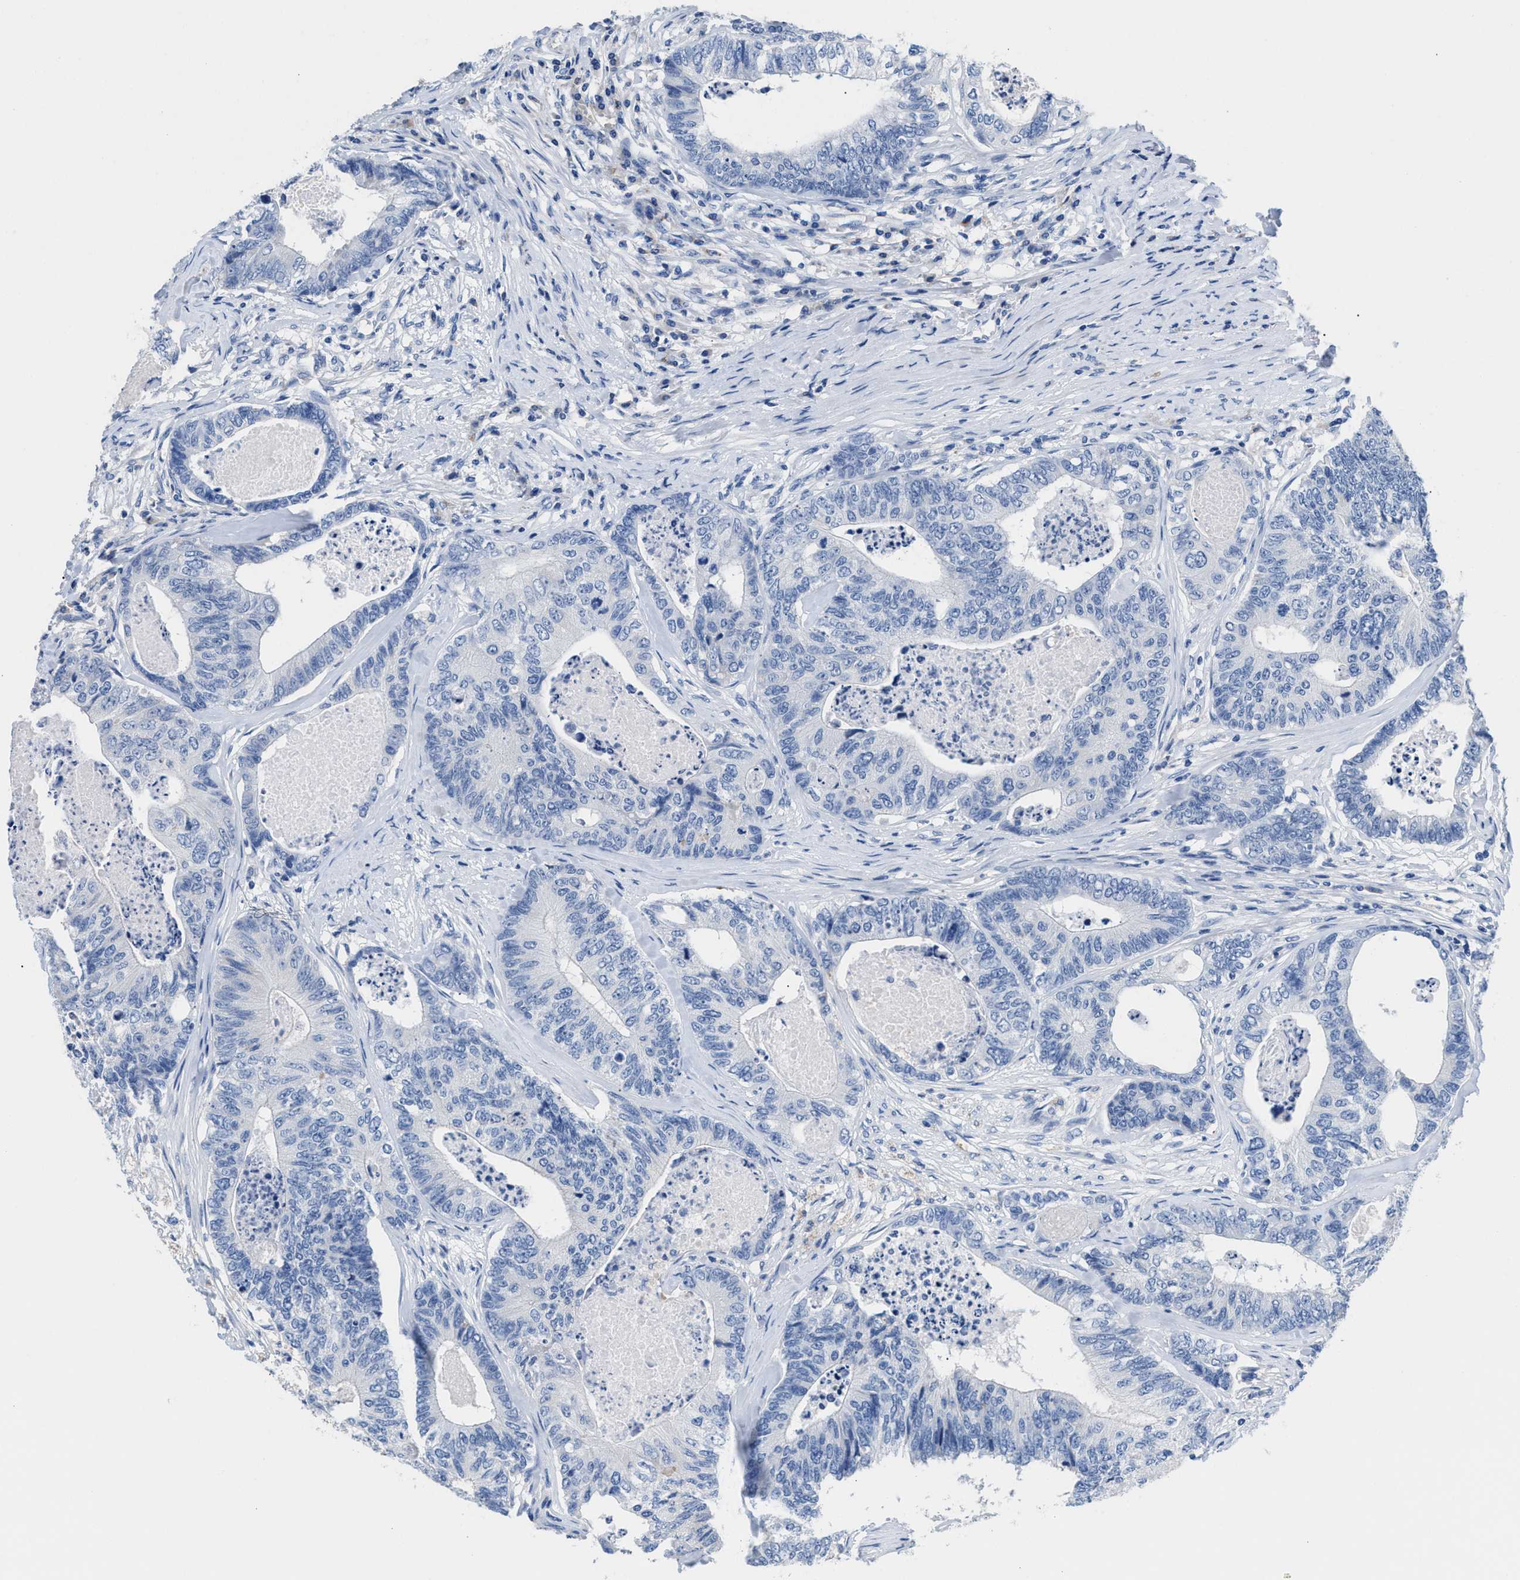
{"staining": {"intensity": "negative", "quantity": "none", "location": "none"}, "tissue": "colorectal cancer", "cell_type": "Tumor cells", "image_type": "cancer", "snomed": [{"axis": "morphology", "description": "Adenocarcinoma, NOS"}, {"axis": "topography", "description": "Colon"}], "caption": "This is an immunohistochemistry histopathology image of human colorectal adenocarcinoma. There is no expression in tumor cells.", "gene": "SLFN13", "patient": {"sex": "female", "age": 67}}